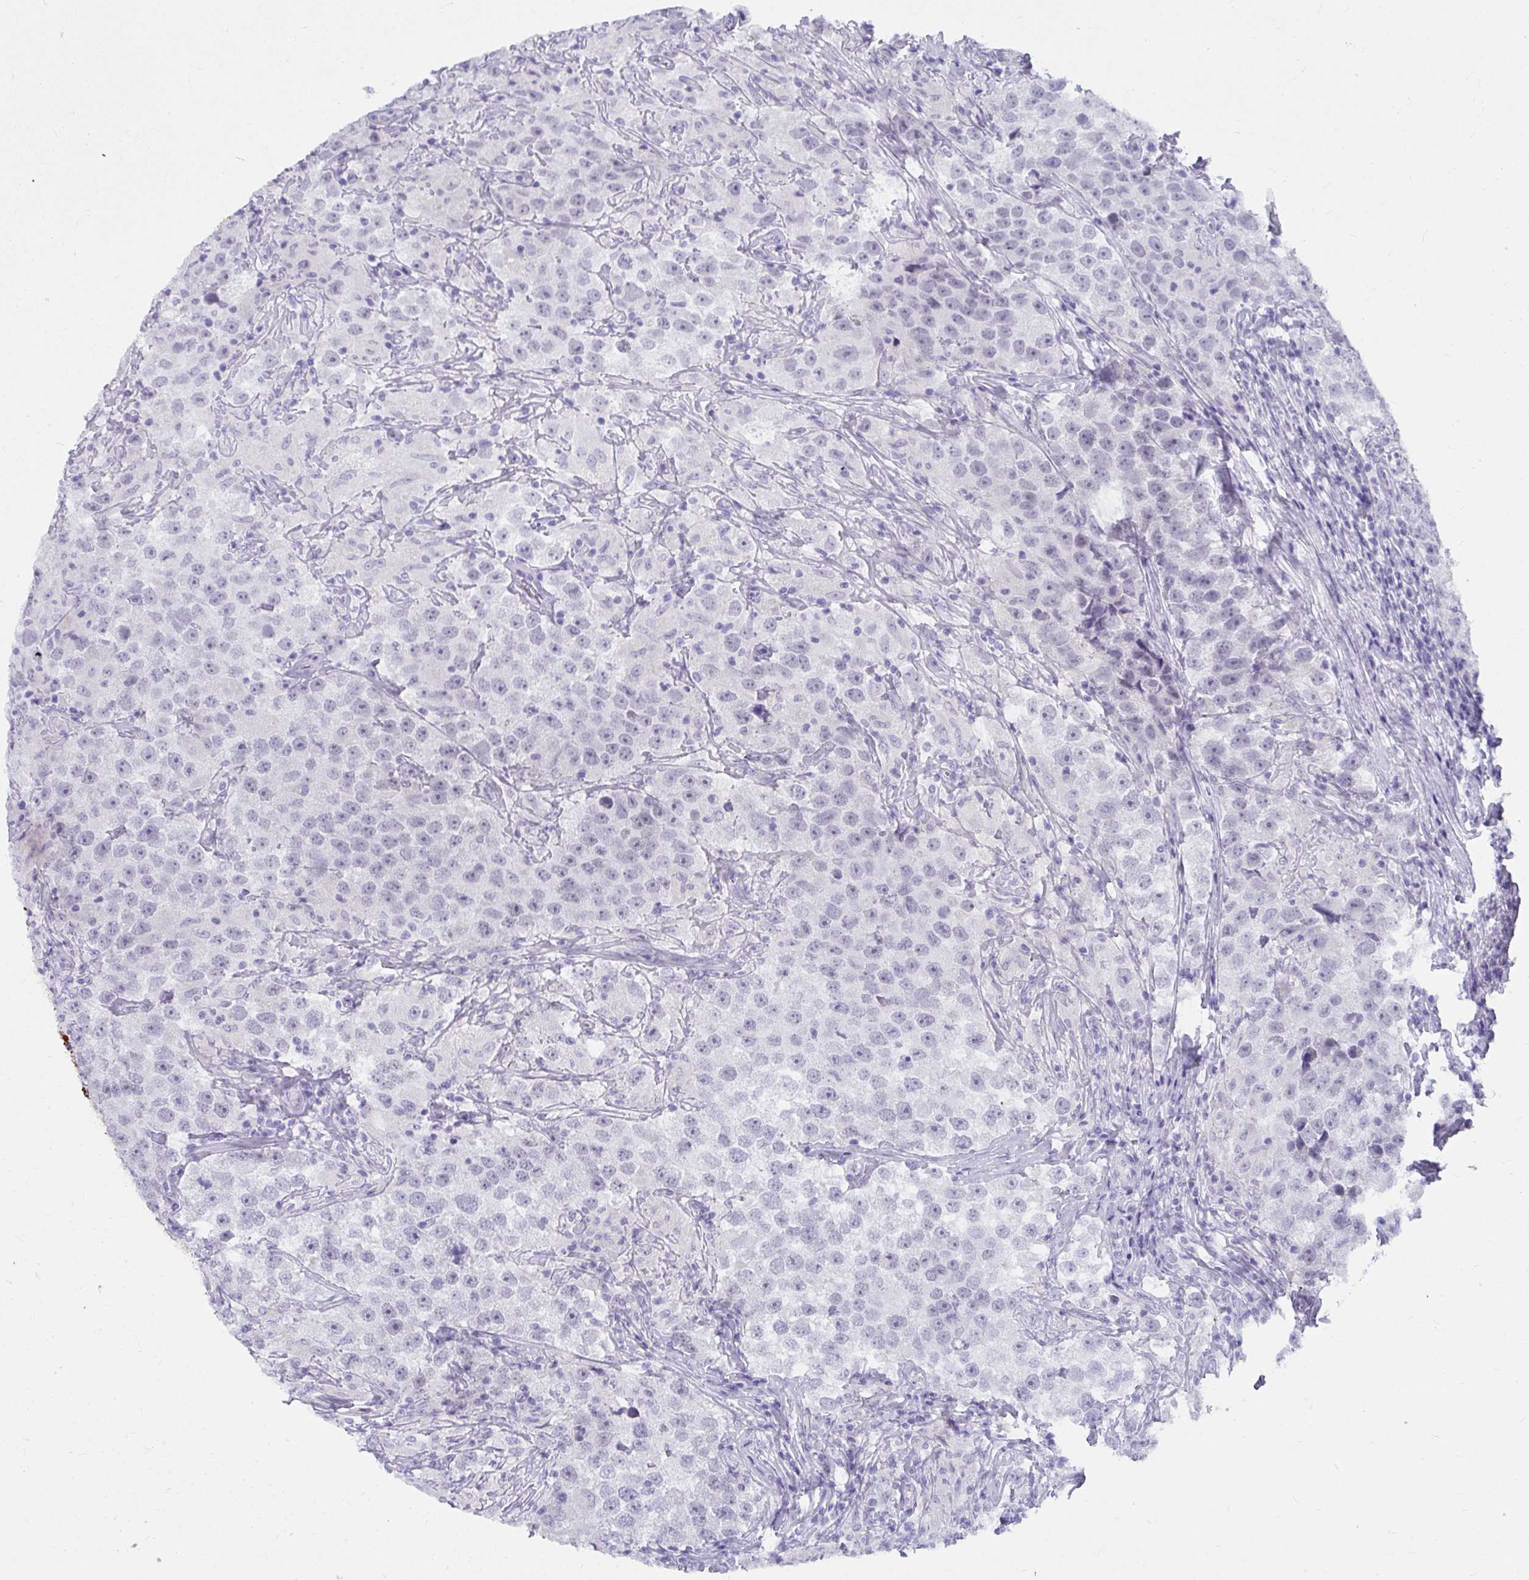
{"staining": {"intensity": "negative", "quantity": "none", "location": "none"}, "tissue": "testis cancer", "cell_type": "Tumor cells", "image_type": "cancer", "snomed": [{"axis": "morphology", "description": "Seminoma, NOS"}, {"axis": "topography", "description": "Testis"}], "caption": "High magnification brightfield microscopy of testis seminoma stained with DAB (3,3'-diaminobenzidine) (brown) and counterstained with hematoxylin (blue): tumor cells show no significant staining. The staining is performed using DAB (3,3'-diaminobenzidine) brown chromogen with nuclei counter-stained in using hematoxylin.", "gene": "UGT3A2", "patient": {"sex": "male", "age": 46}}